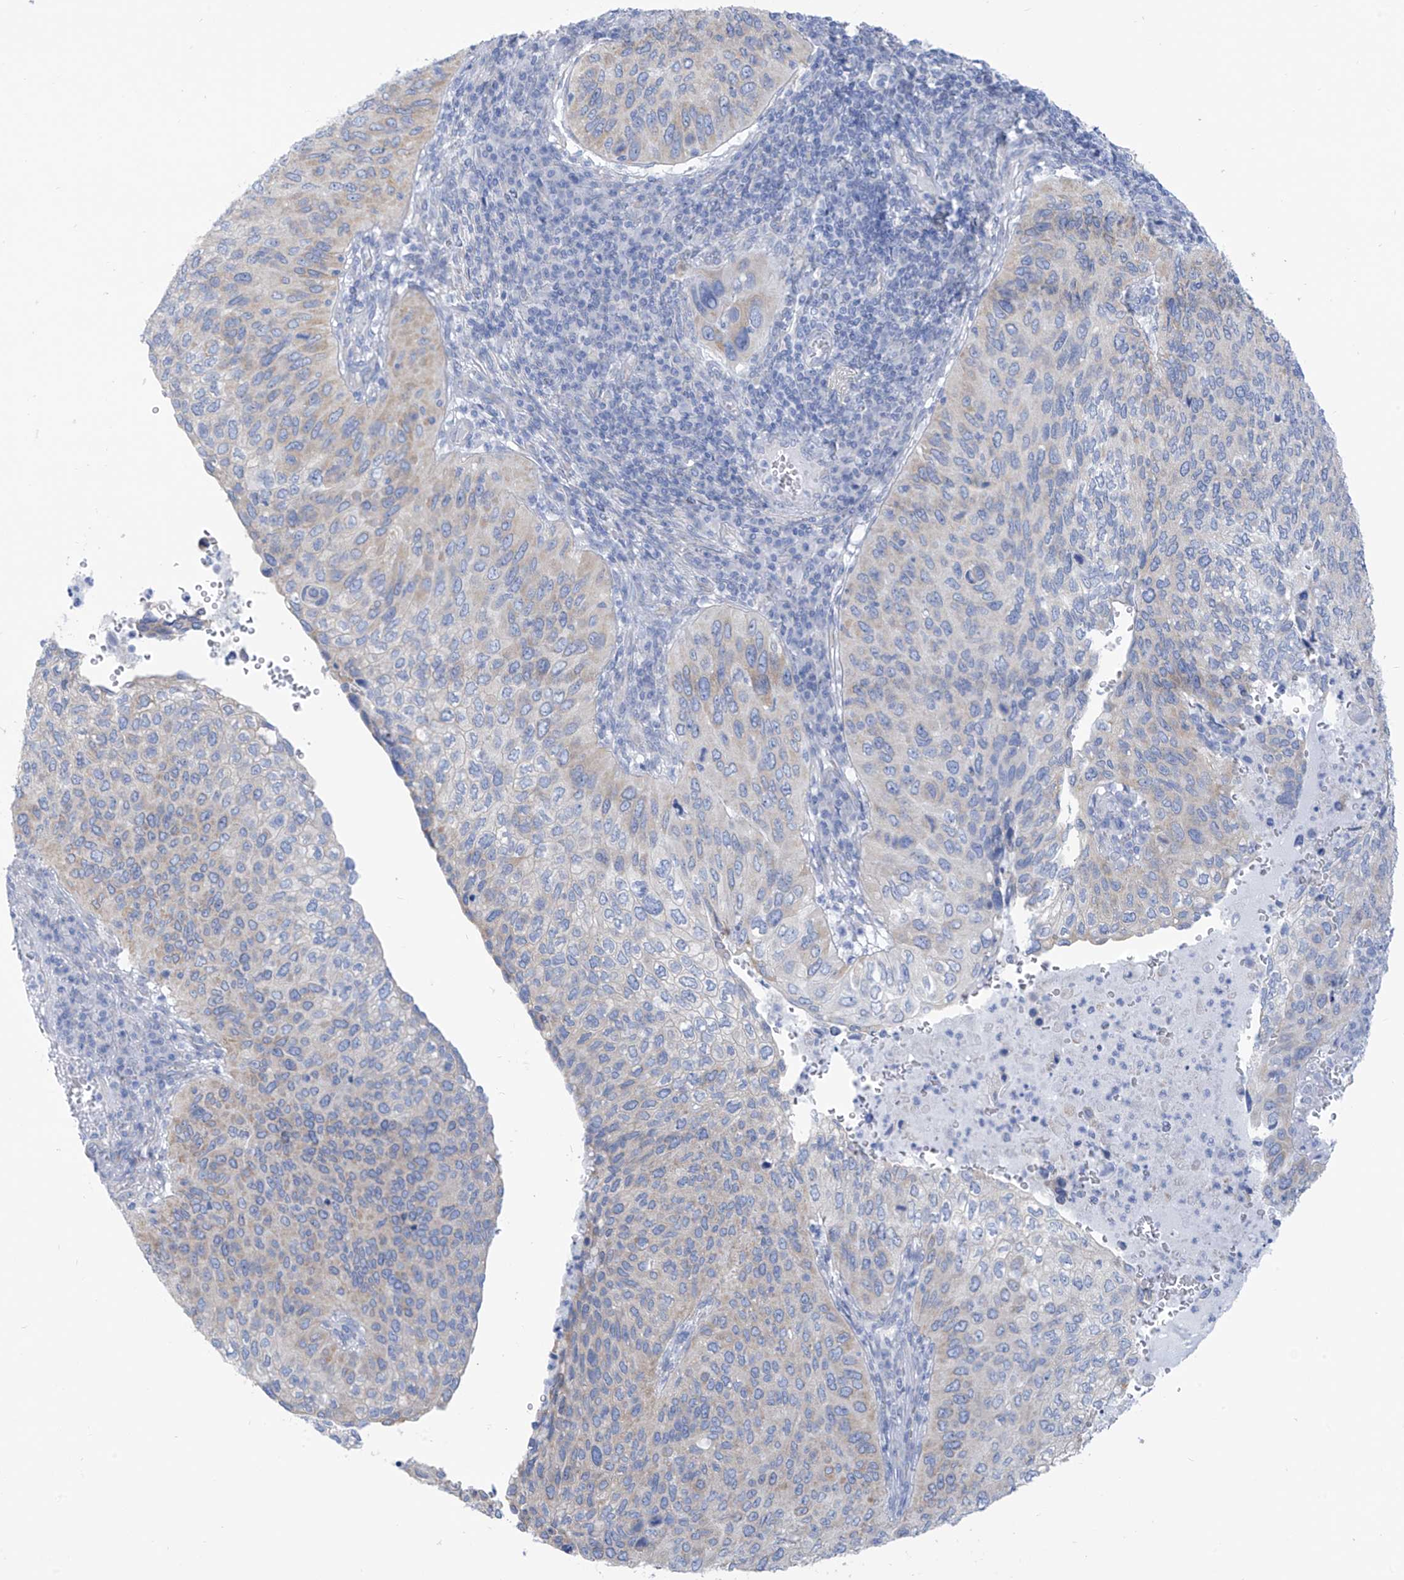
{"staining": {"intensity": "negative", "quantity": "none", "location": "none"}, "tissue": "cervical cancer", "cell_type": "Tumor cells", "image_type": "cancer", "snomed": [{"axis": "morphology", "description": "Squamous cell carcinoma, NOS"}, {"axis": "topography", "description": "Cervix"}], "caption": "DAB (3,3'-diaminobenzidine) immunohistochemical staining of human cervical squamous cell carcinoma reveals no significant staining in tumor cells.", "gene": "RCN2", "patient": {"sex": "female", "age": 38}}